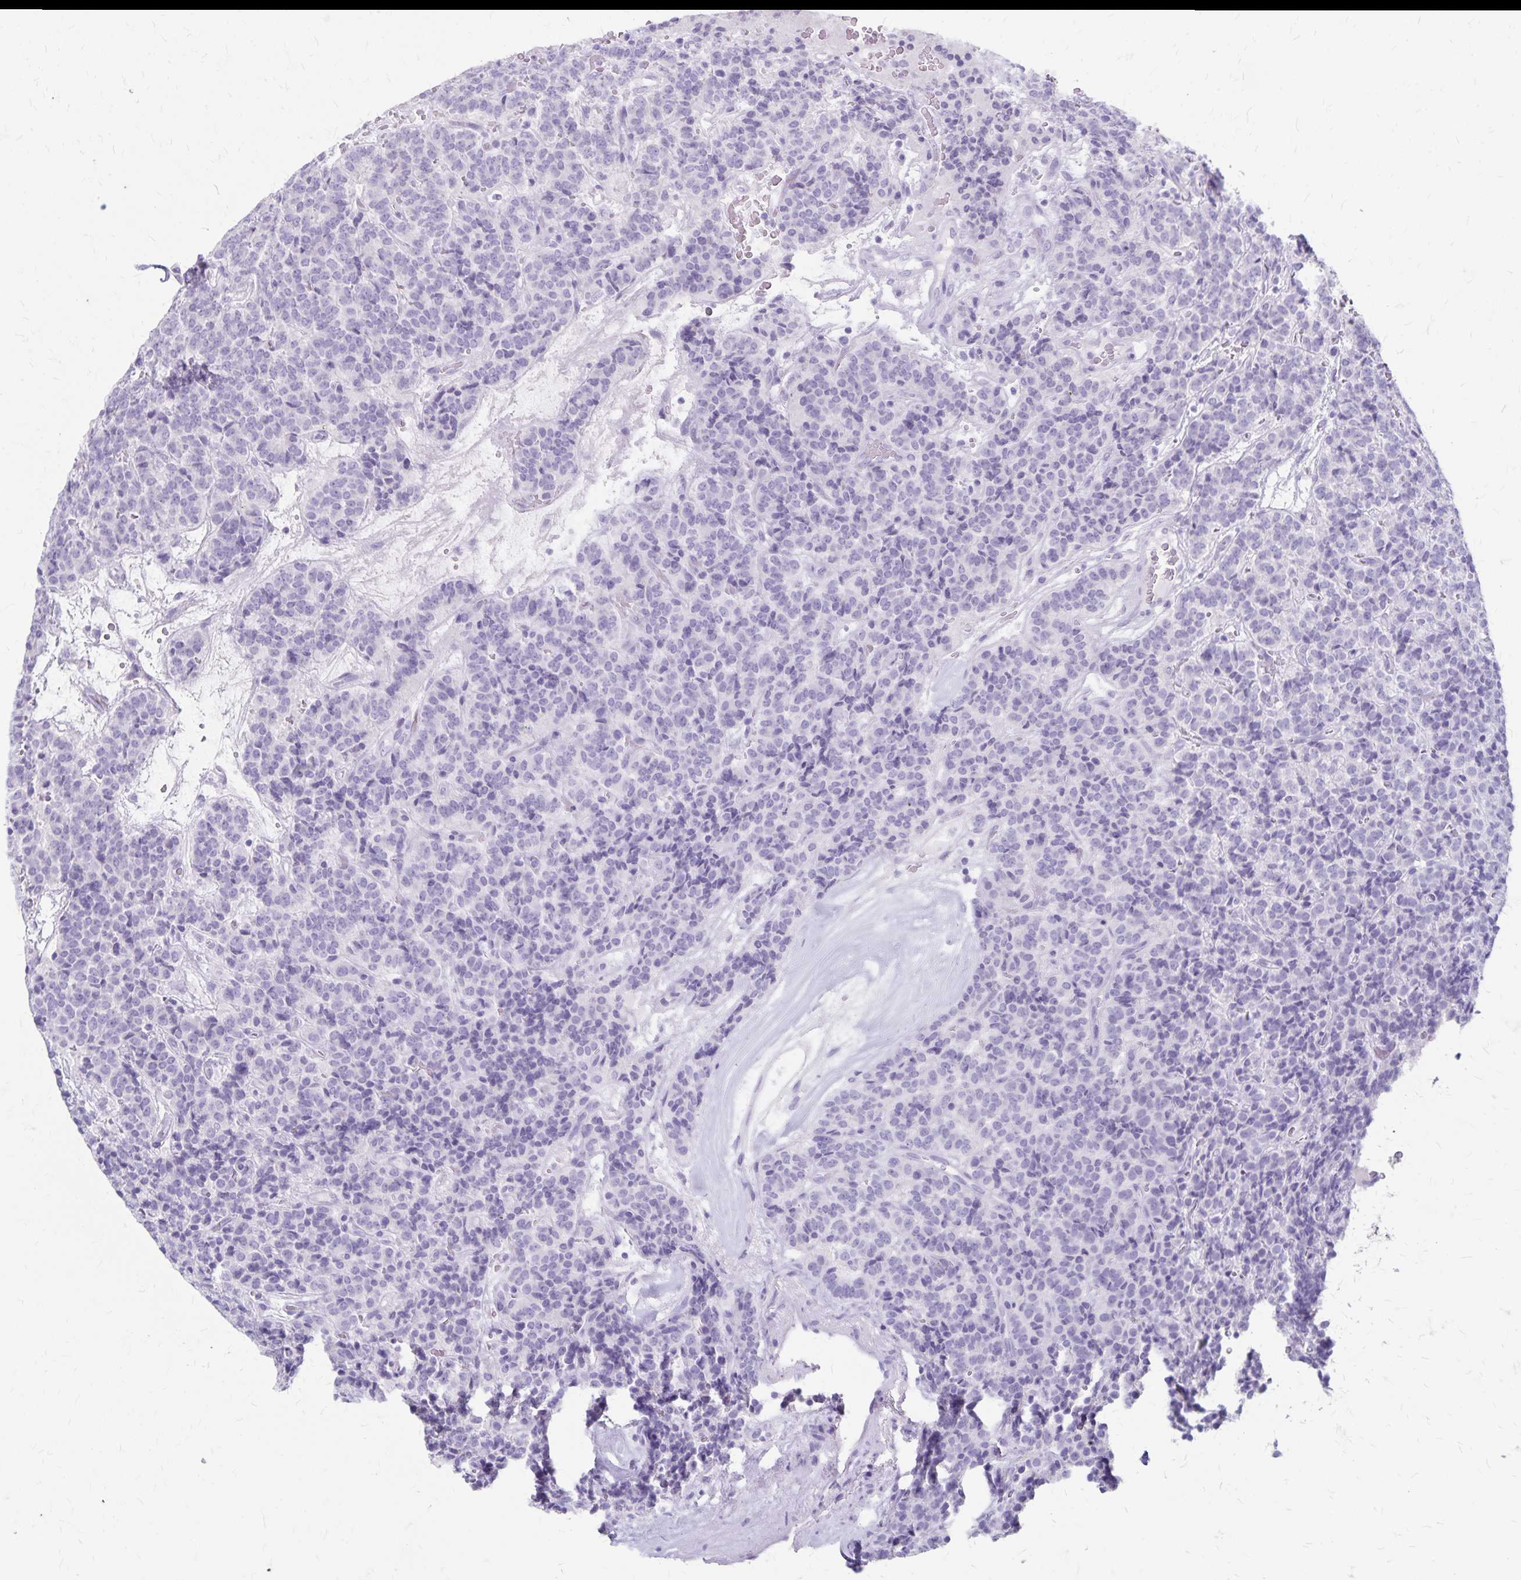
{"staining": {"intensity": "negative", "quantity": "none", "location": "none"}, "tissue": "carcinoid", "cell_type": "Tumor cells", "image_type": "cancer", "snomed": [{"axis": "morphology", "description": "Carcinoid, malignant, NOS"}, {"axis": "topography", "description": "Pancreas"}], "caption": "An immunohistochemistry histopathology image of malignant carcinoid is shown. There is no staining in tumor cells of malignant carcinoid.", "gene": "GPBAR1", "patient": {"sex": "male", "age": 36}}